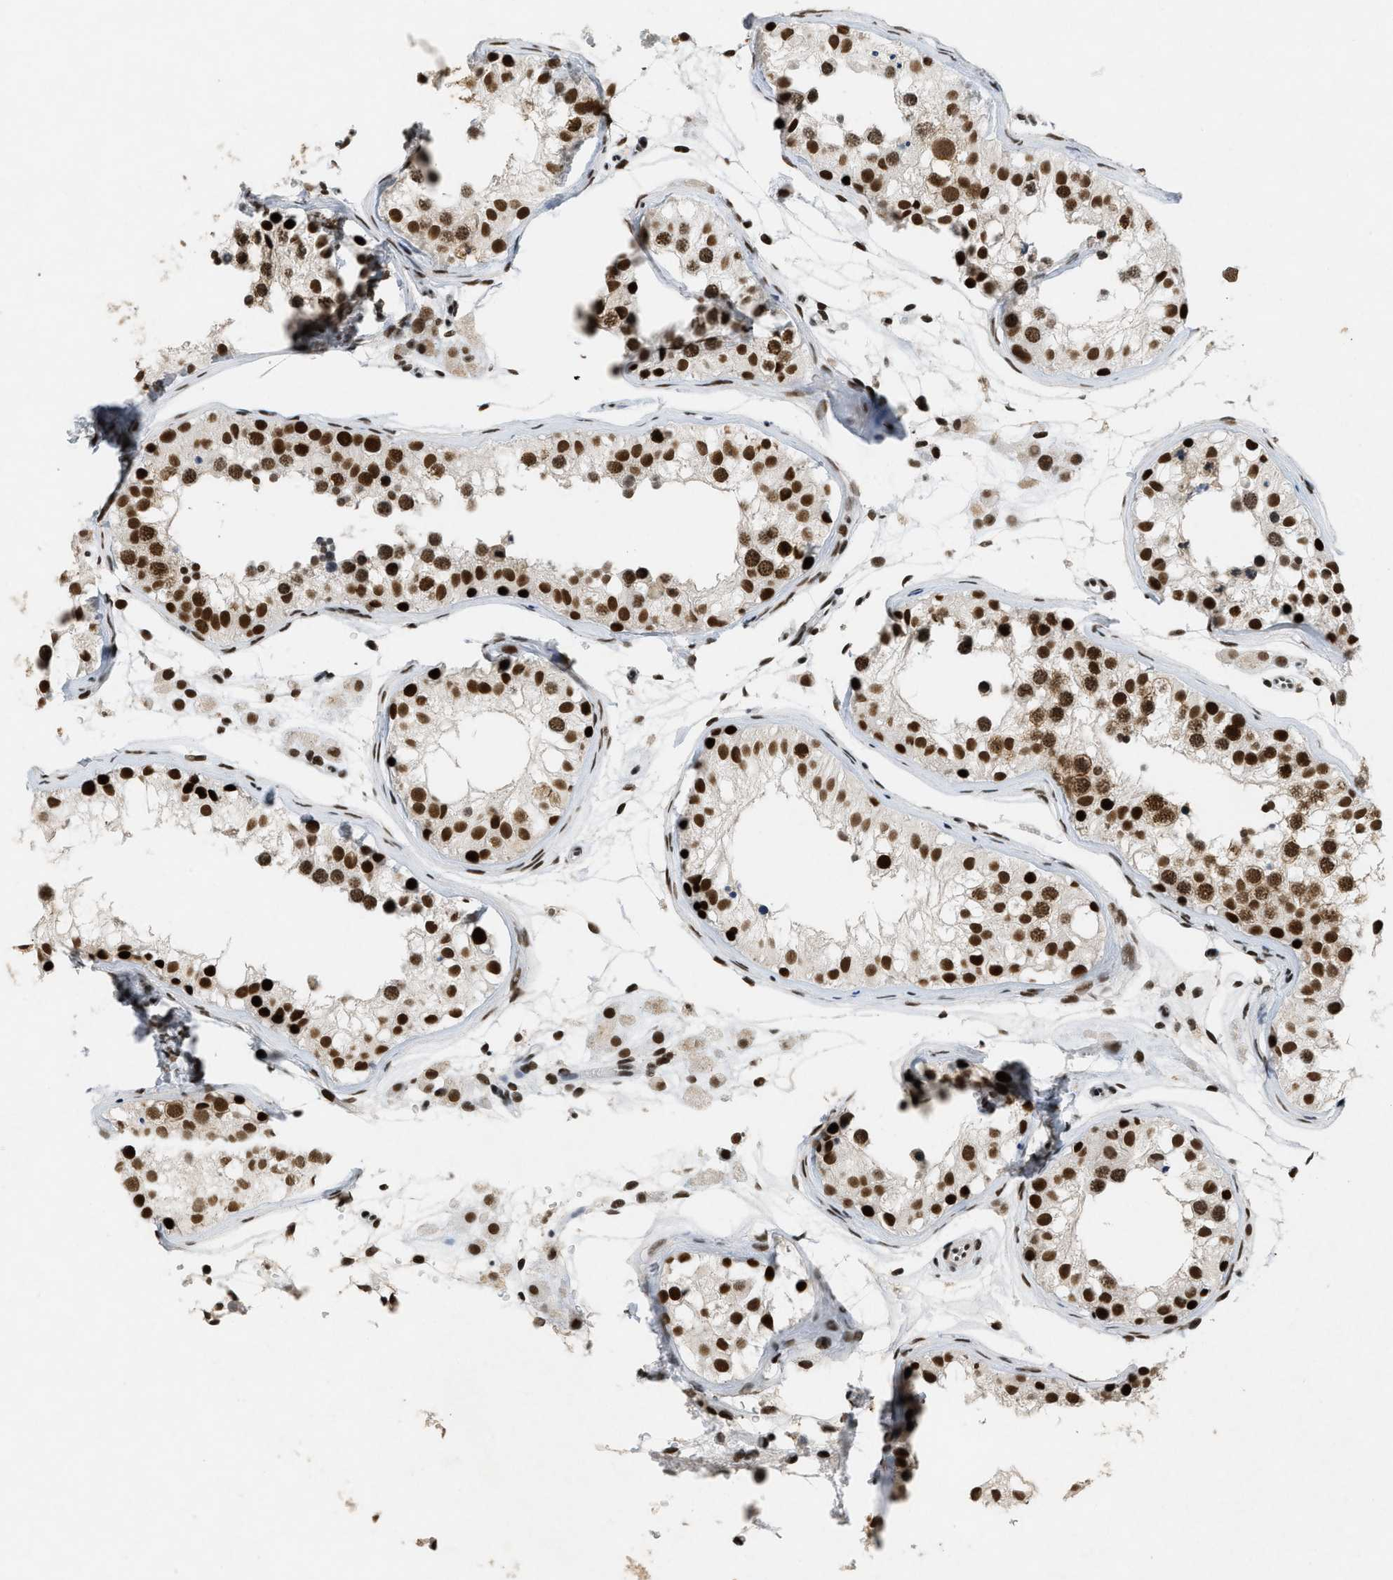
{"staining": {"intensity": "strong", "quantity": ">75%", "location": "nuclear"}, "tissue": "testis", "cell_type": "Cells in seminiferous ducts", "image_type": "normal", "snomed": [{"axis": "morphology", "description": "Normal tissue, NOS"}, {"axis": "morphology", "description": "Adenocarcinoma, metastatic, NOS"}, {"axis": "topography", "description": "Testis"}], "caption": "Benign testis was stained to show a protein in brown. There is high levels of strong nuclear expression in about >75% of cells in seminiferous ducts.", "gene": "SMARCB1", "patient": {"sex": "male", "age": 26}}